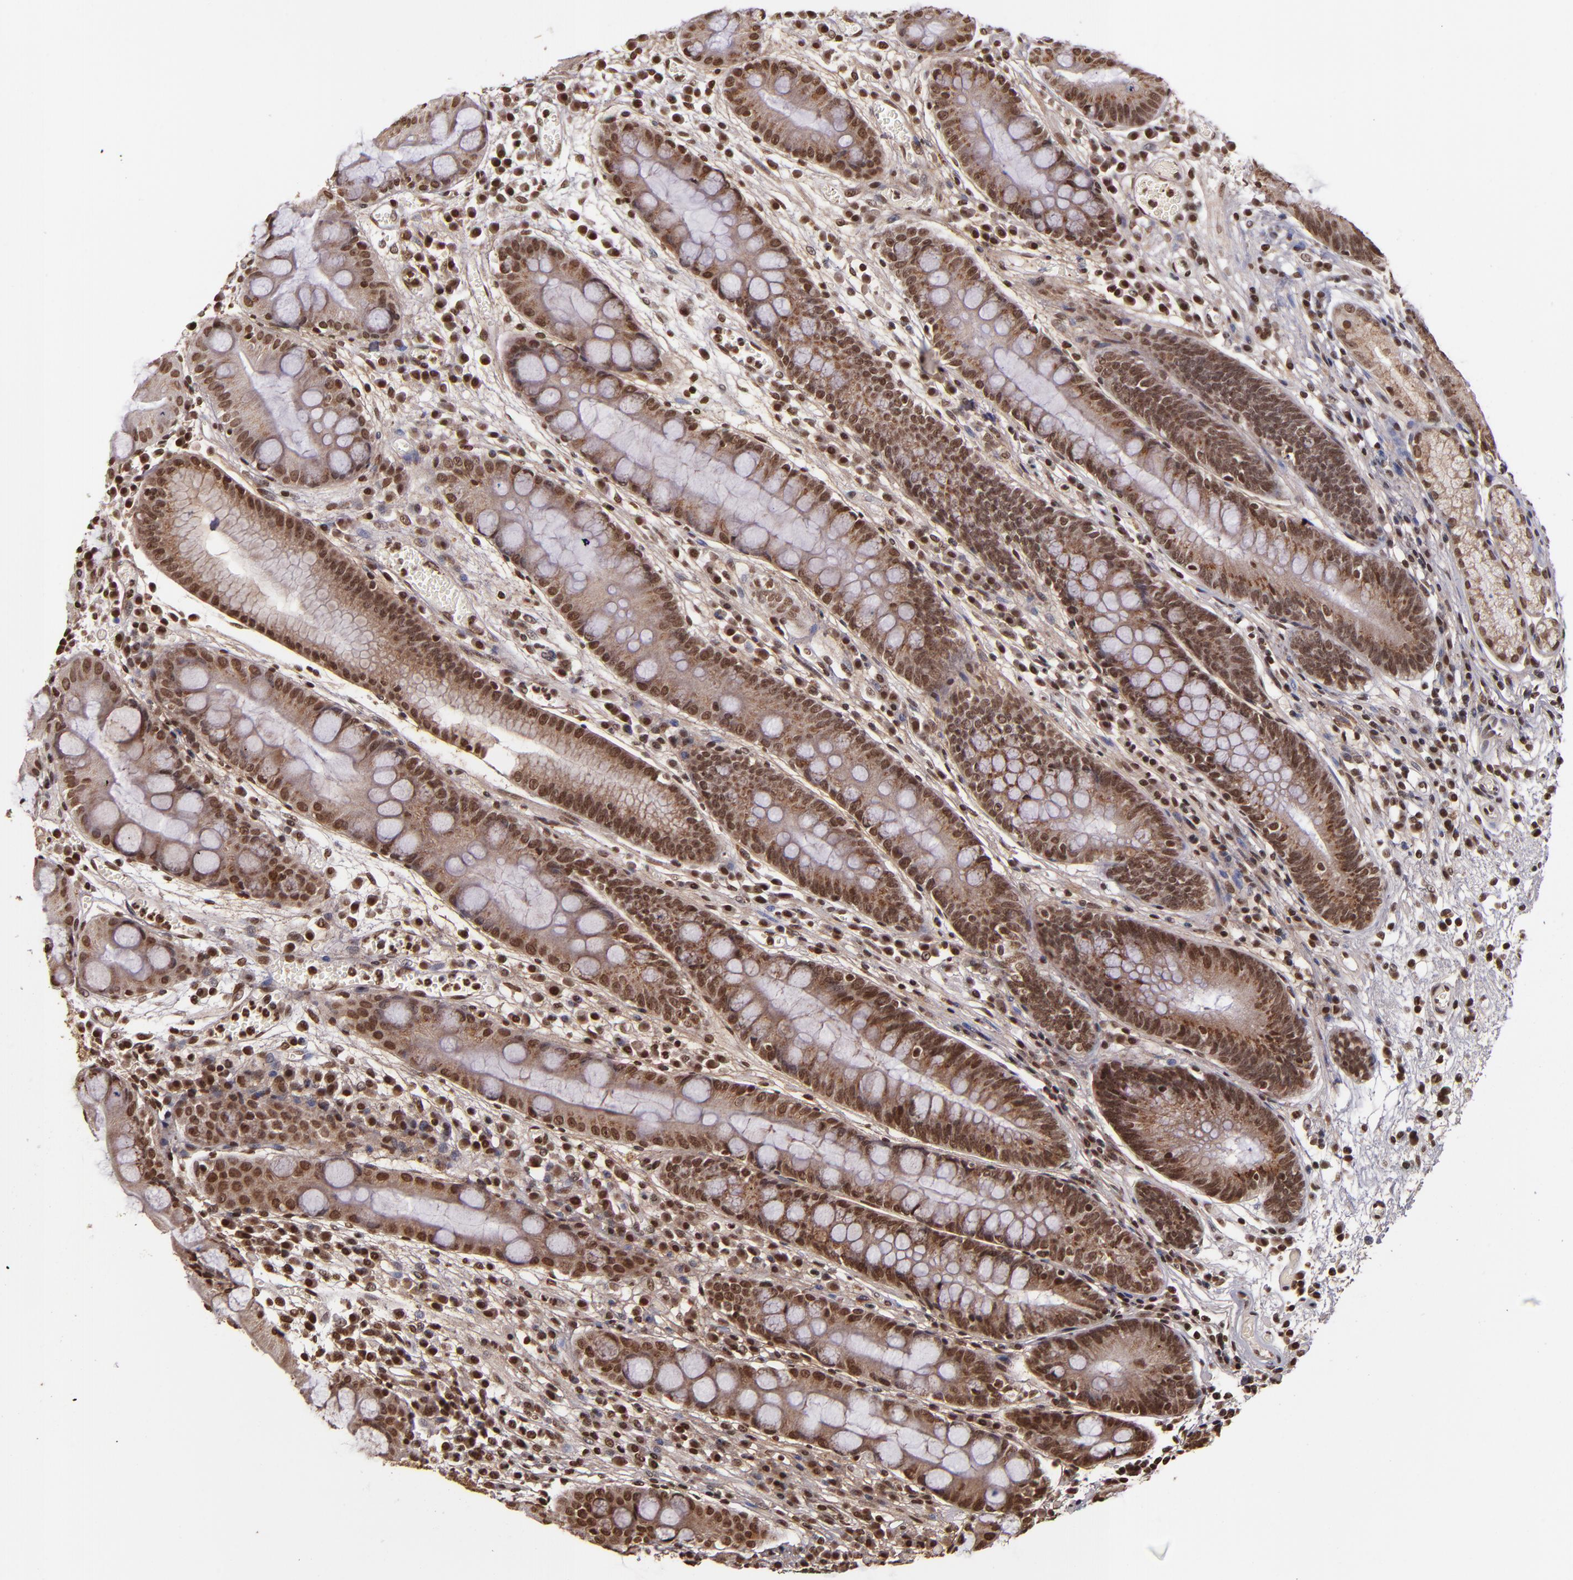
{"staining": {"intensity": "strong", "quantity": ">75%", "location": "cytoplasmic/membranous,nuclear"}, "tissue": "stomach", "cell_type": "Glandular cells", "image_type": "normal", "snomed": [{"axis": "morphology", "description": "Normal tissue, NOS"}, {"axis": "morphology", "description": "Inflammation, NOS"}, {"axis": "topography", "description": "Stomach, lower"}], "caption": "This micrograph displays immunohistochemistry staining of unremarkable human stomach, with high strong cytoplasmic/membranous,nuclear expression in approximately >75% of glandular cells.", "gene": "CUL3", "patient": {"sex": "male", "age": 59}}